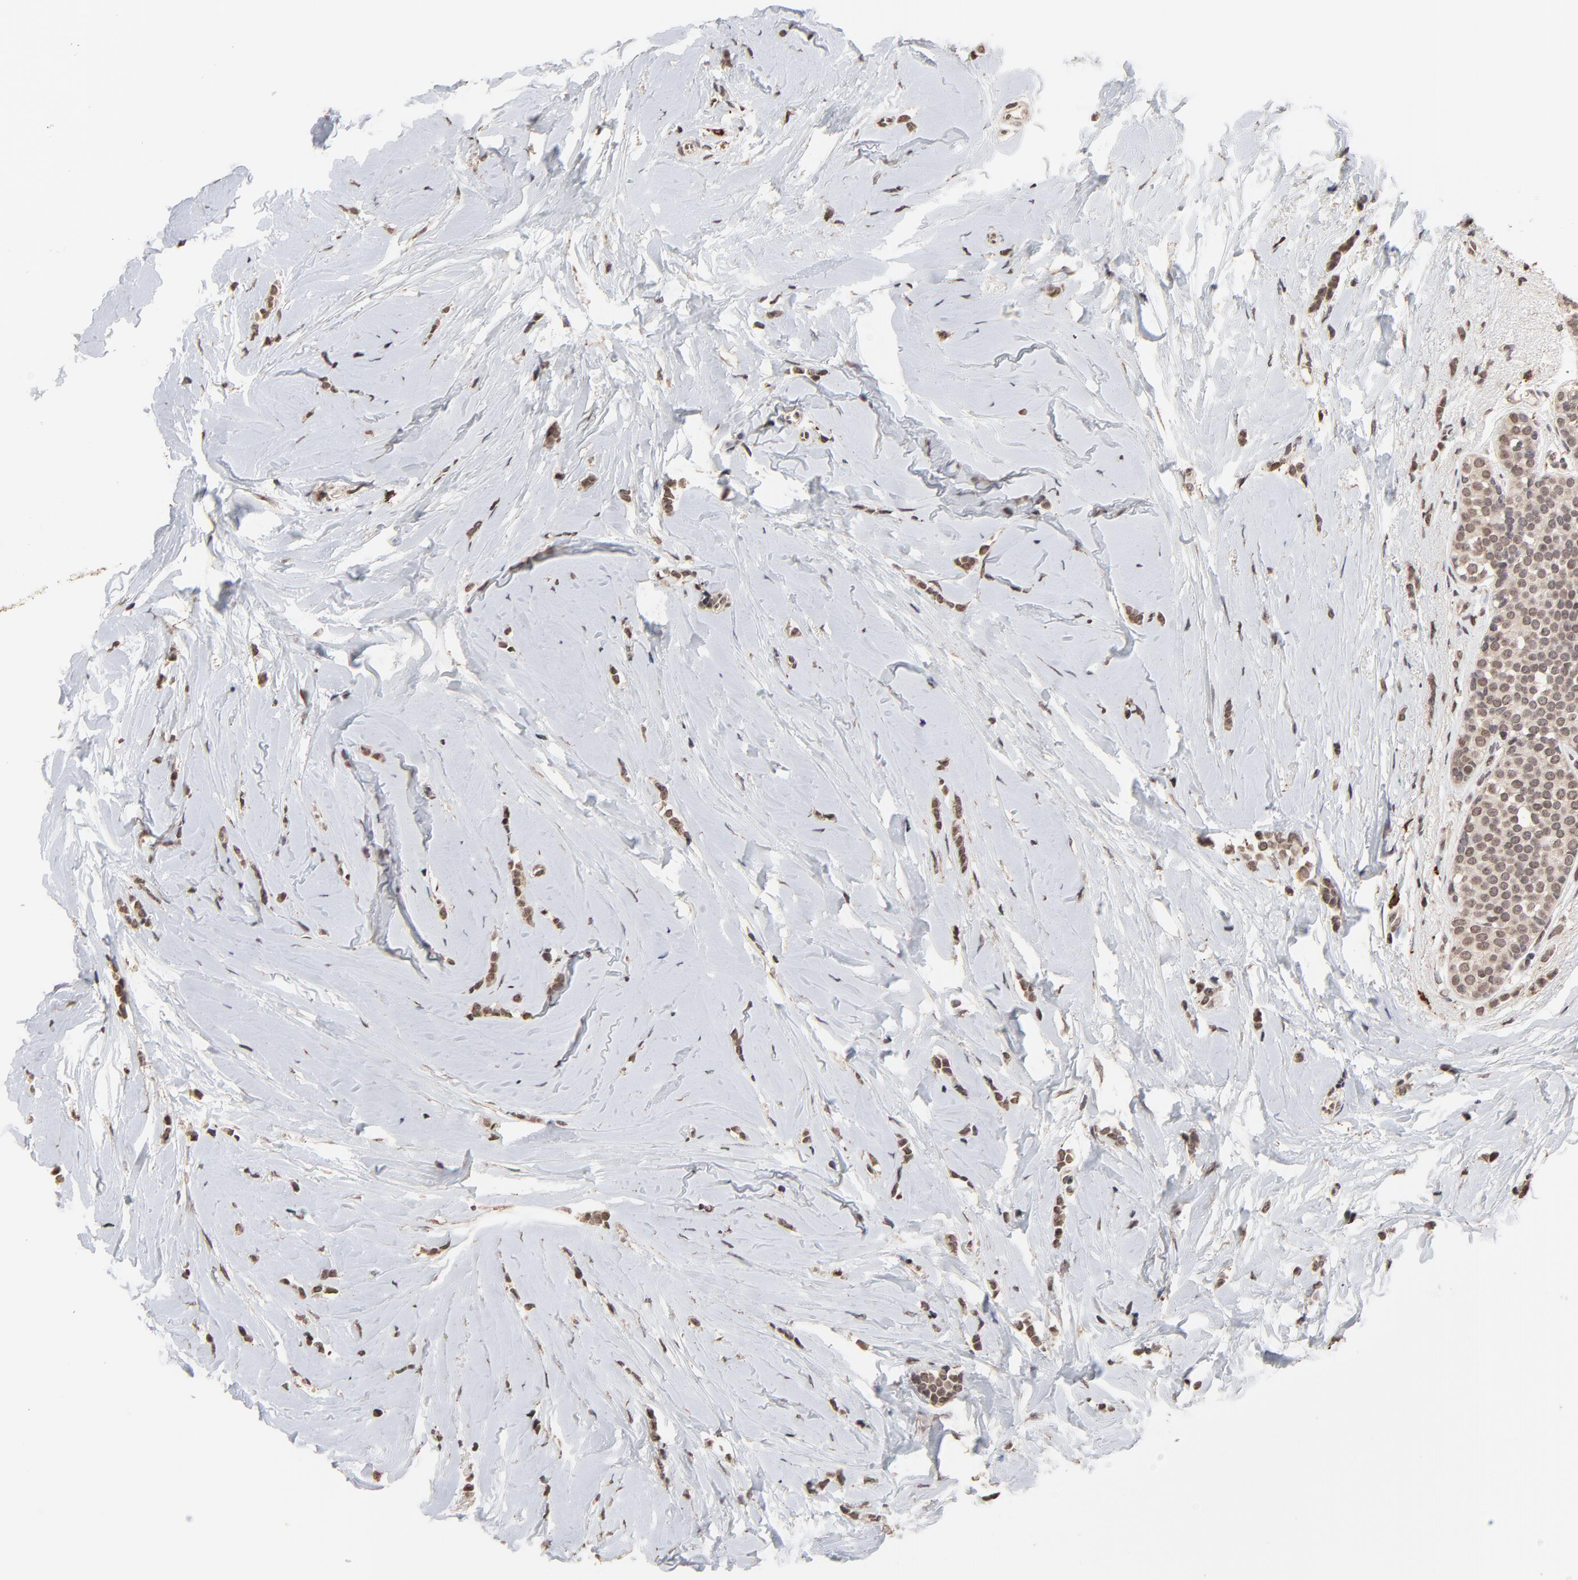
{"staining": {"intensity": "weak", "quantity": ">75%", "location": "cytoplasmic/membranous"}, "tissue": "breast cancer", "cell_type": "Tumor cells", "image_type": "cancer", "snomed": [{"axis": "morphology", "description": "Lobular carcinoma"}, {"axis": "topography", "description": "Breast"}], "caption": "Protein analysis of breast lobular carcinoma tissue displays weak cytoplasmic/membranous expression in about >75% of tumor cells.", "gene": "CHM", "patient": {"sex": "female", "age": 64}}